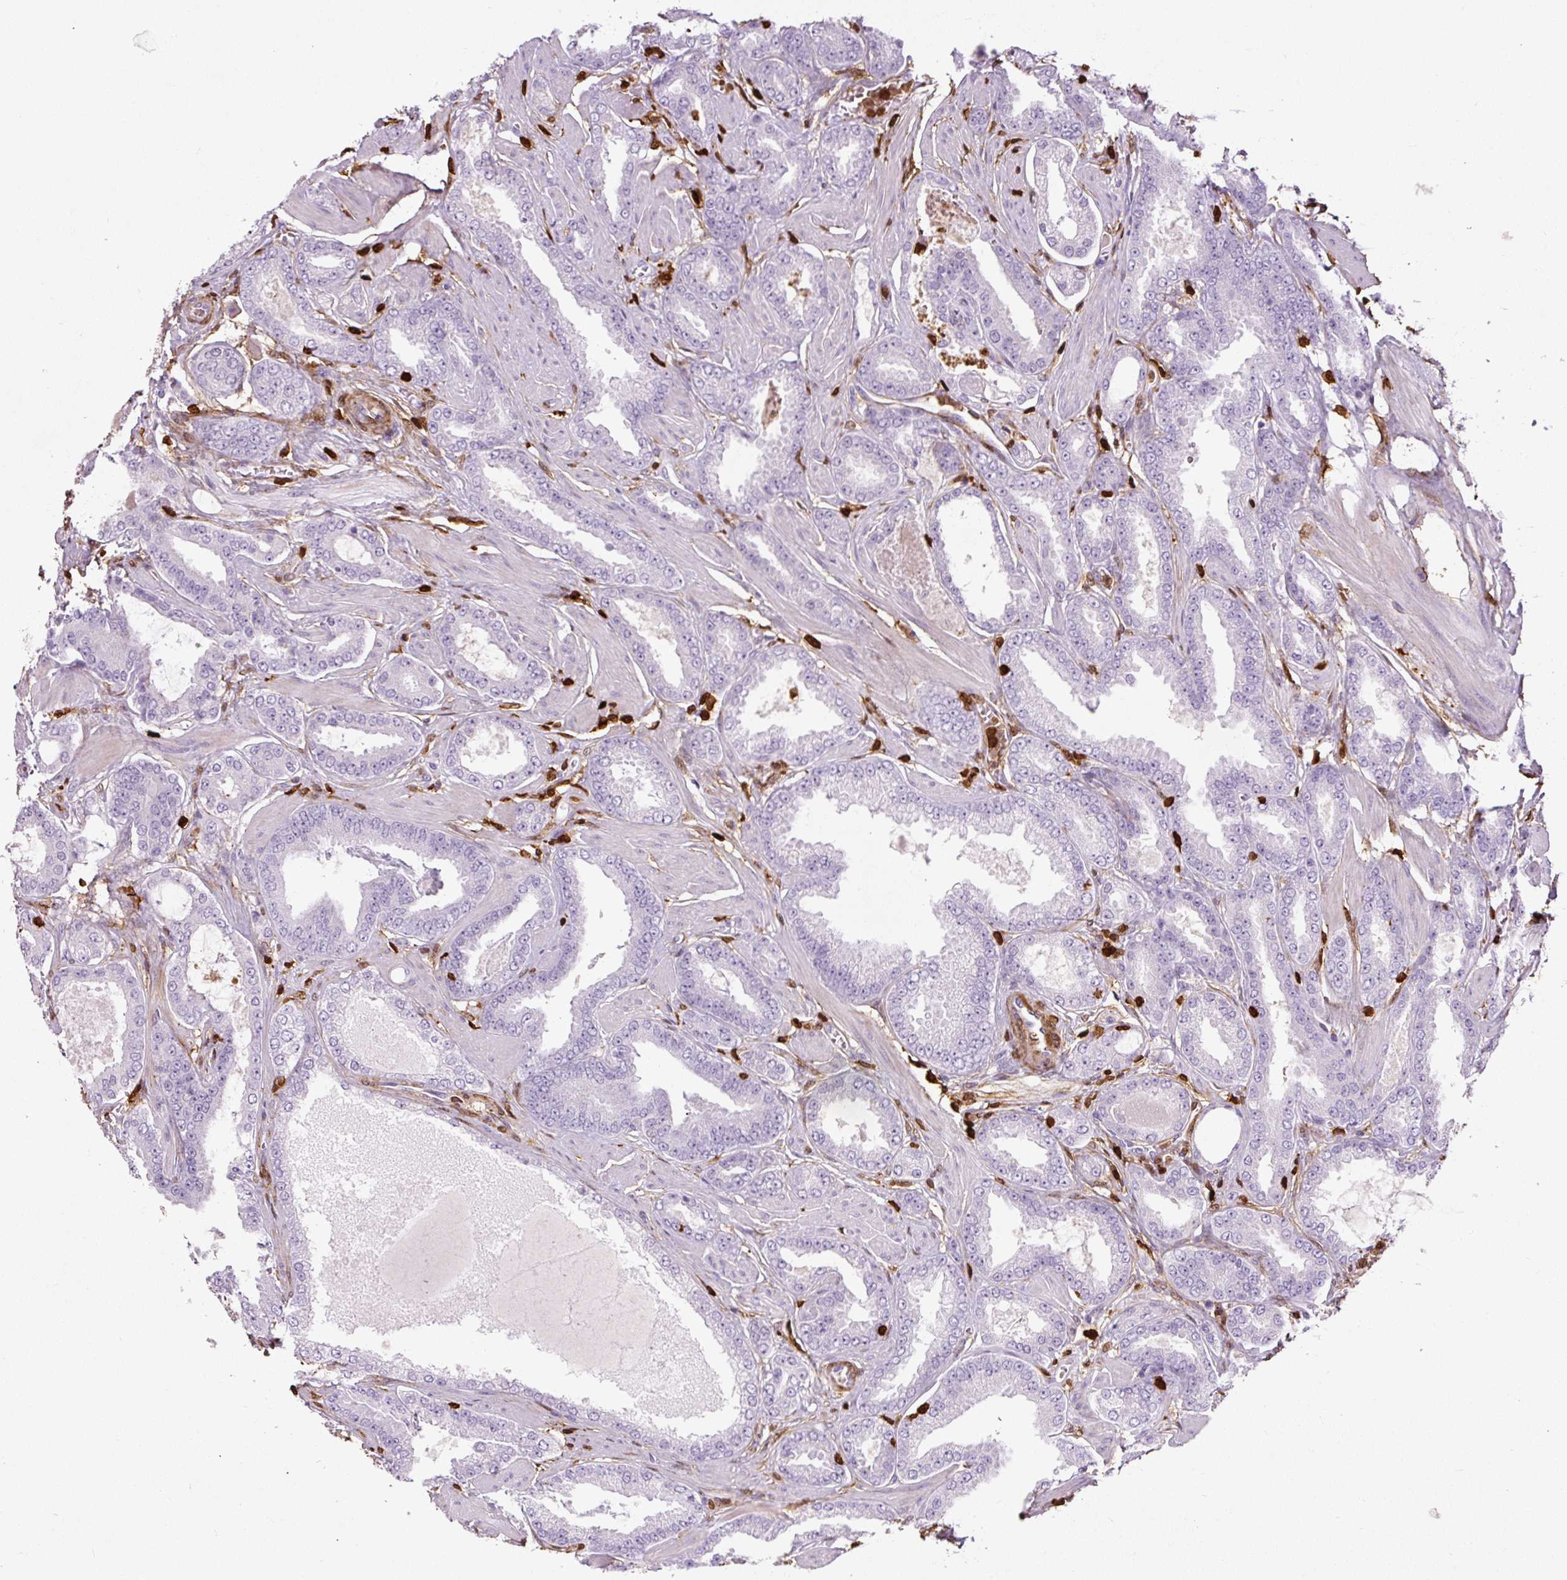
{"staining": {"intensity": "negative", "quantity": "none", "location": "none"}, "tissue": "prostate cancer", "cell_type": "Tumor cells", "image_type": "cancer", "snomed": [{"axis": "morphology", "description": "Adenocarcinoma, Low grade"}, {"axis": "topography", "description": "Prostate"}], "caption": "Prostate cancer (adenocarcinoma (low-grade)) was stained to show a protein in brown. There is no significant positivity in tumor cells.", "gene": "S100A4", "patient": {"sex": "male", "age": 42}}